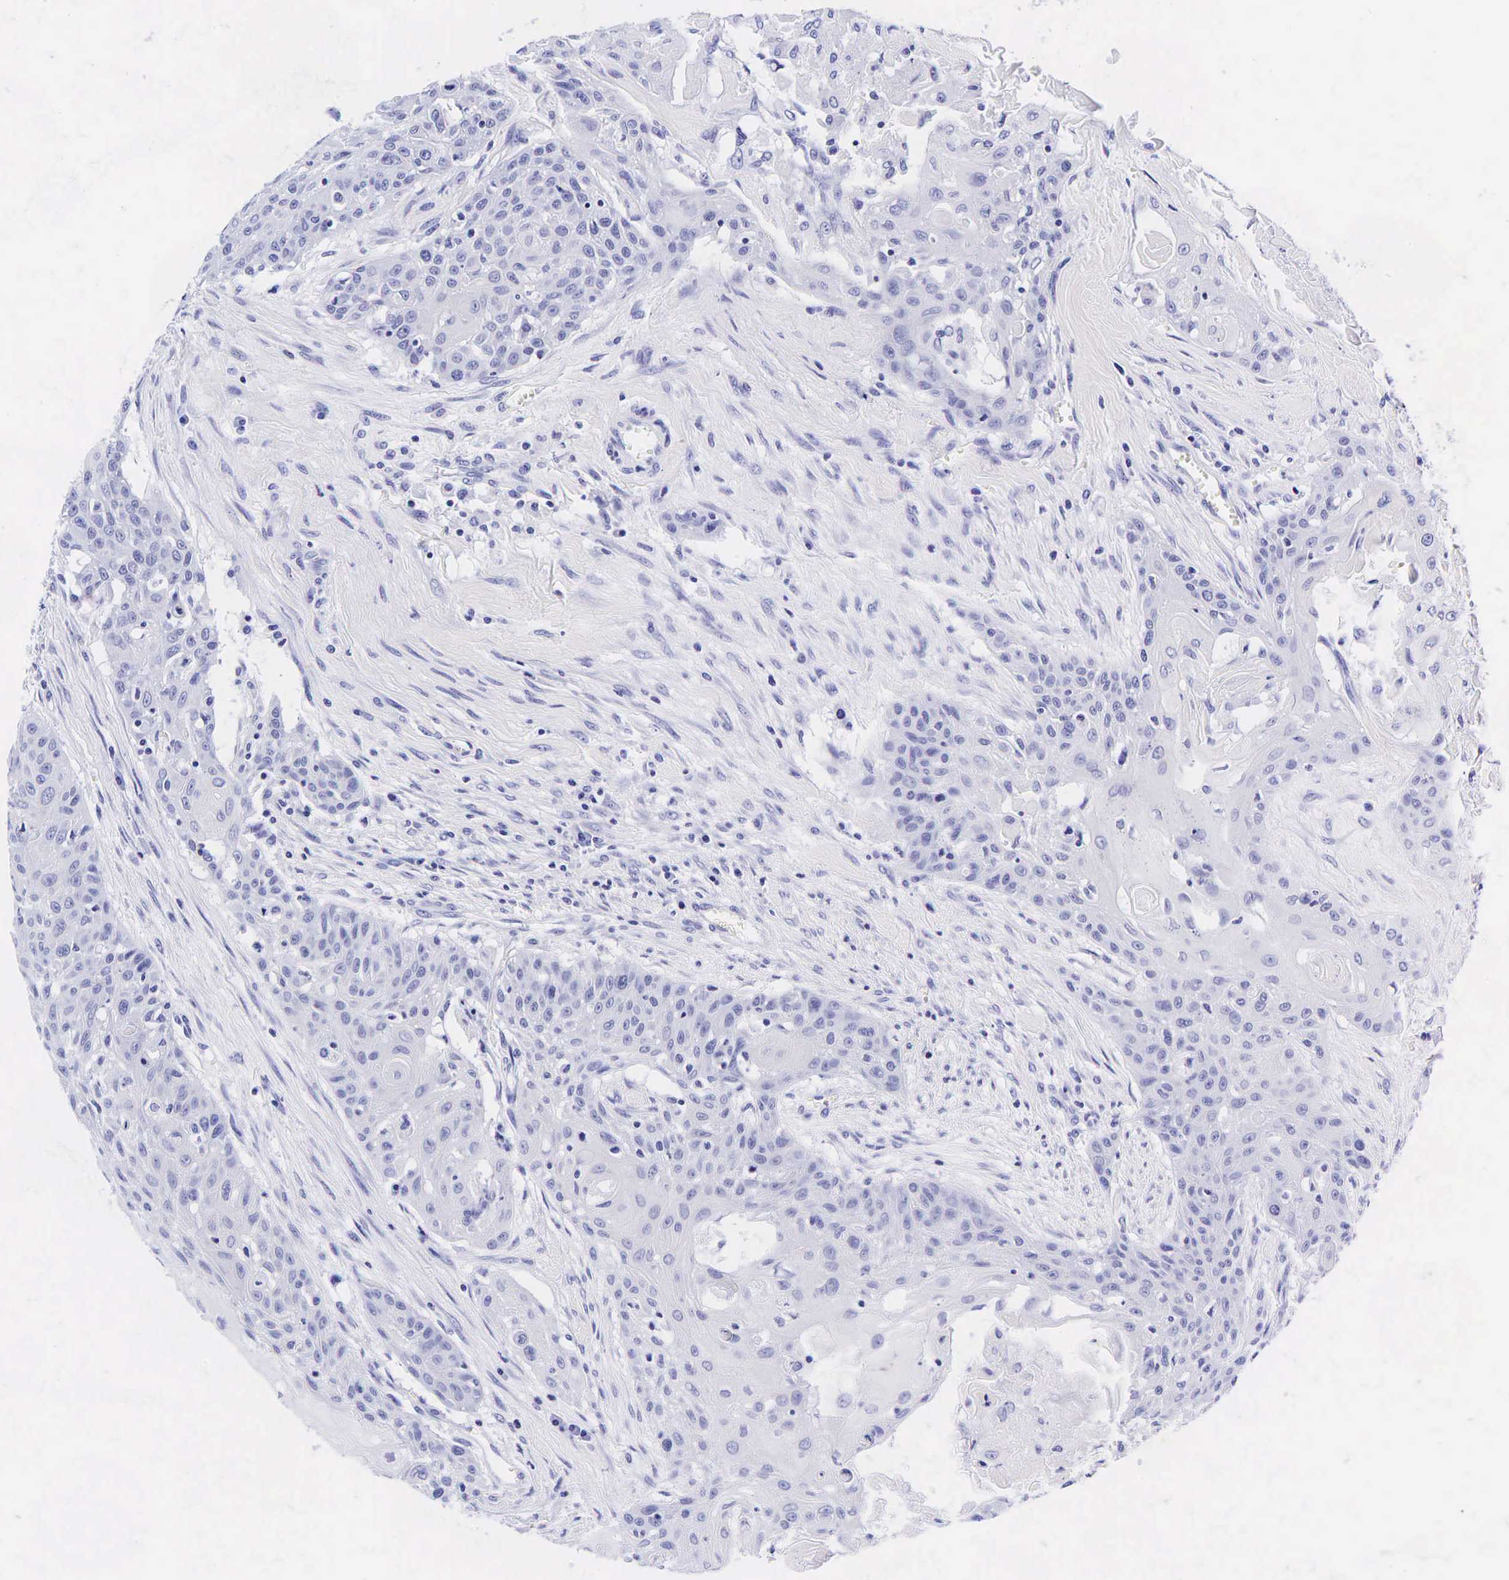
{"staining": {"intensity": "negative", "quantity": "none", "location": "none"}, "tissue": "head and neck cancer", "cell_type": "Tumor cells", "image_type": "cancer", "snomed": [{"axis": "morphology", "description": "Squamous cell carcinoma, NOS"}, {"axis": "morphology", "description": "Squamous cell carcinoma, metastatic, NOS"}, {"axis": "topography", "description": "Lymph node"}, {"axis": "topography", "description": "Salivary gland"}, {"axis": "topography", "description": "Head-Neck"}], "caption": "DAB (3,3'-diaminobenzidine) immunohistochemical staining of human head and neck cancer displays no significant positivity in tumor cells.", "gene": "GCG", "patient": {"sex": "female", "age": 74}}